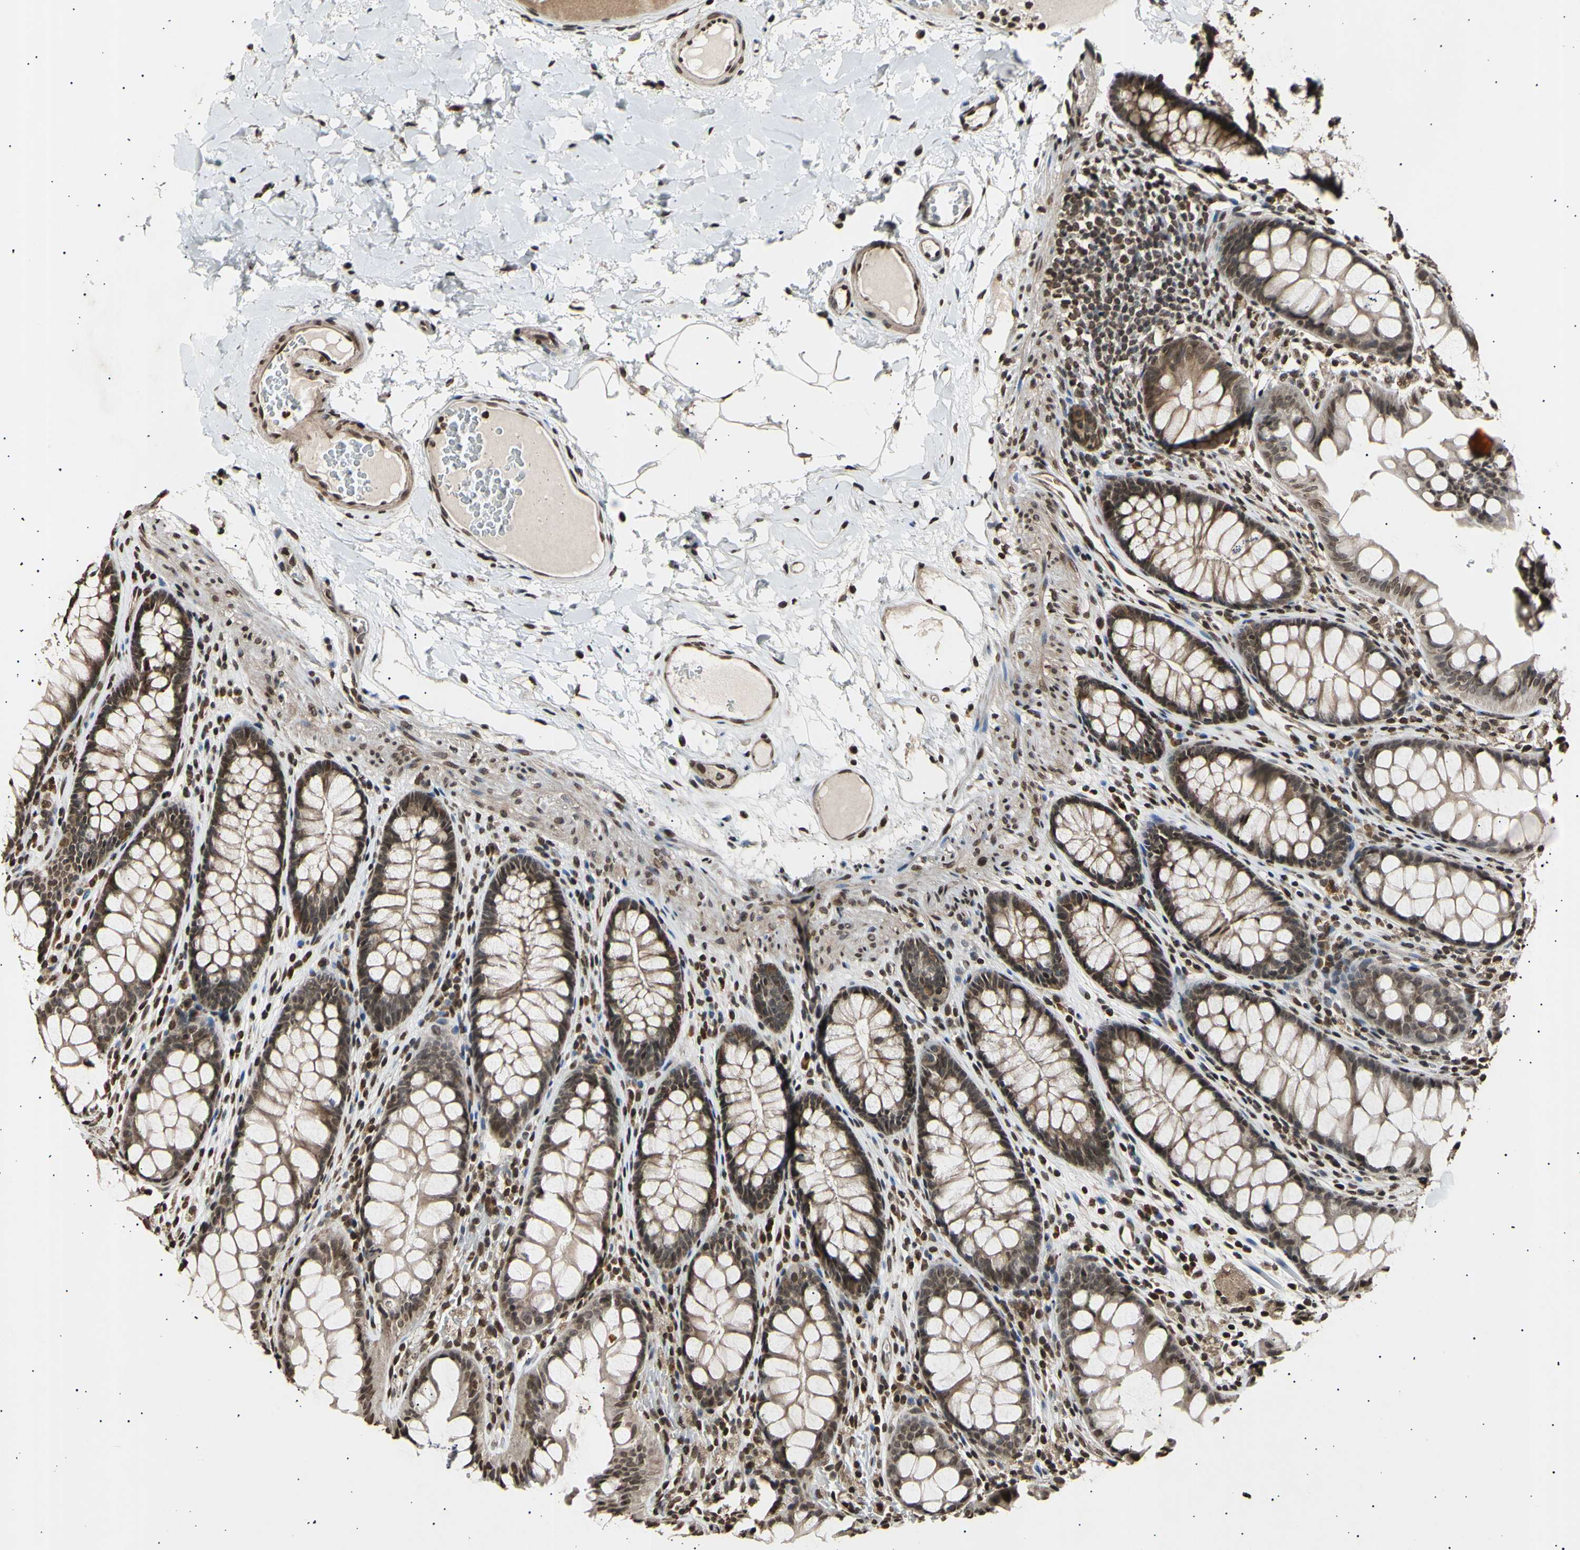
{"staining": {"intensity": "moderate", "quantity": ">75%", "location": "cytoplasmic/membranous,nuclear"}, "tissue": "colon", "cell_type": "Endothelial cells", "image_type": "normal", "snomed": [{"axis": "morphology", "description": "Normal tissue, NOS"}, {"axis": "topography", "description": "Colon"}], "caption": "A photomicrograph of colon stained for a protein reveals moderate cytoplasmic/membranous,nuclear brown staining in endothelial cells.", "gene": "ANAPC7", "patient": {"sex": "female", "age": 55}}